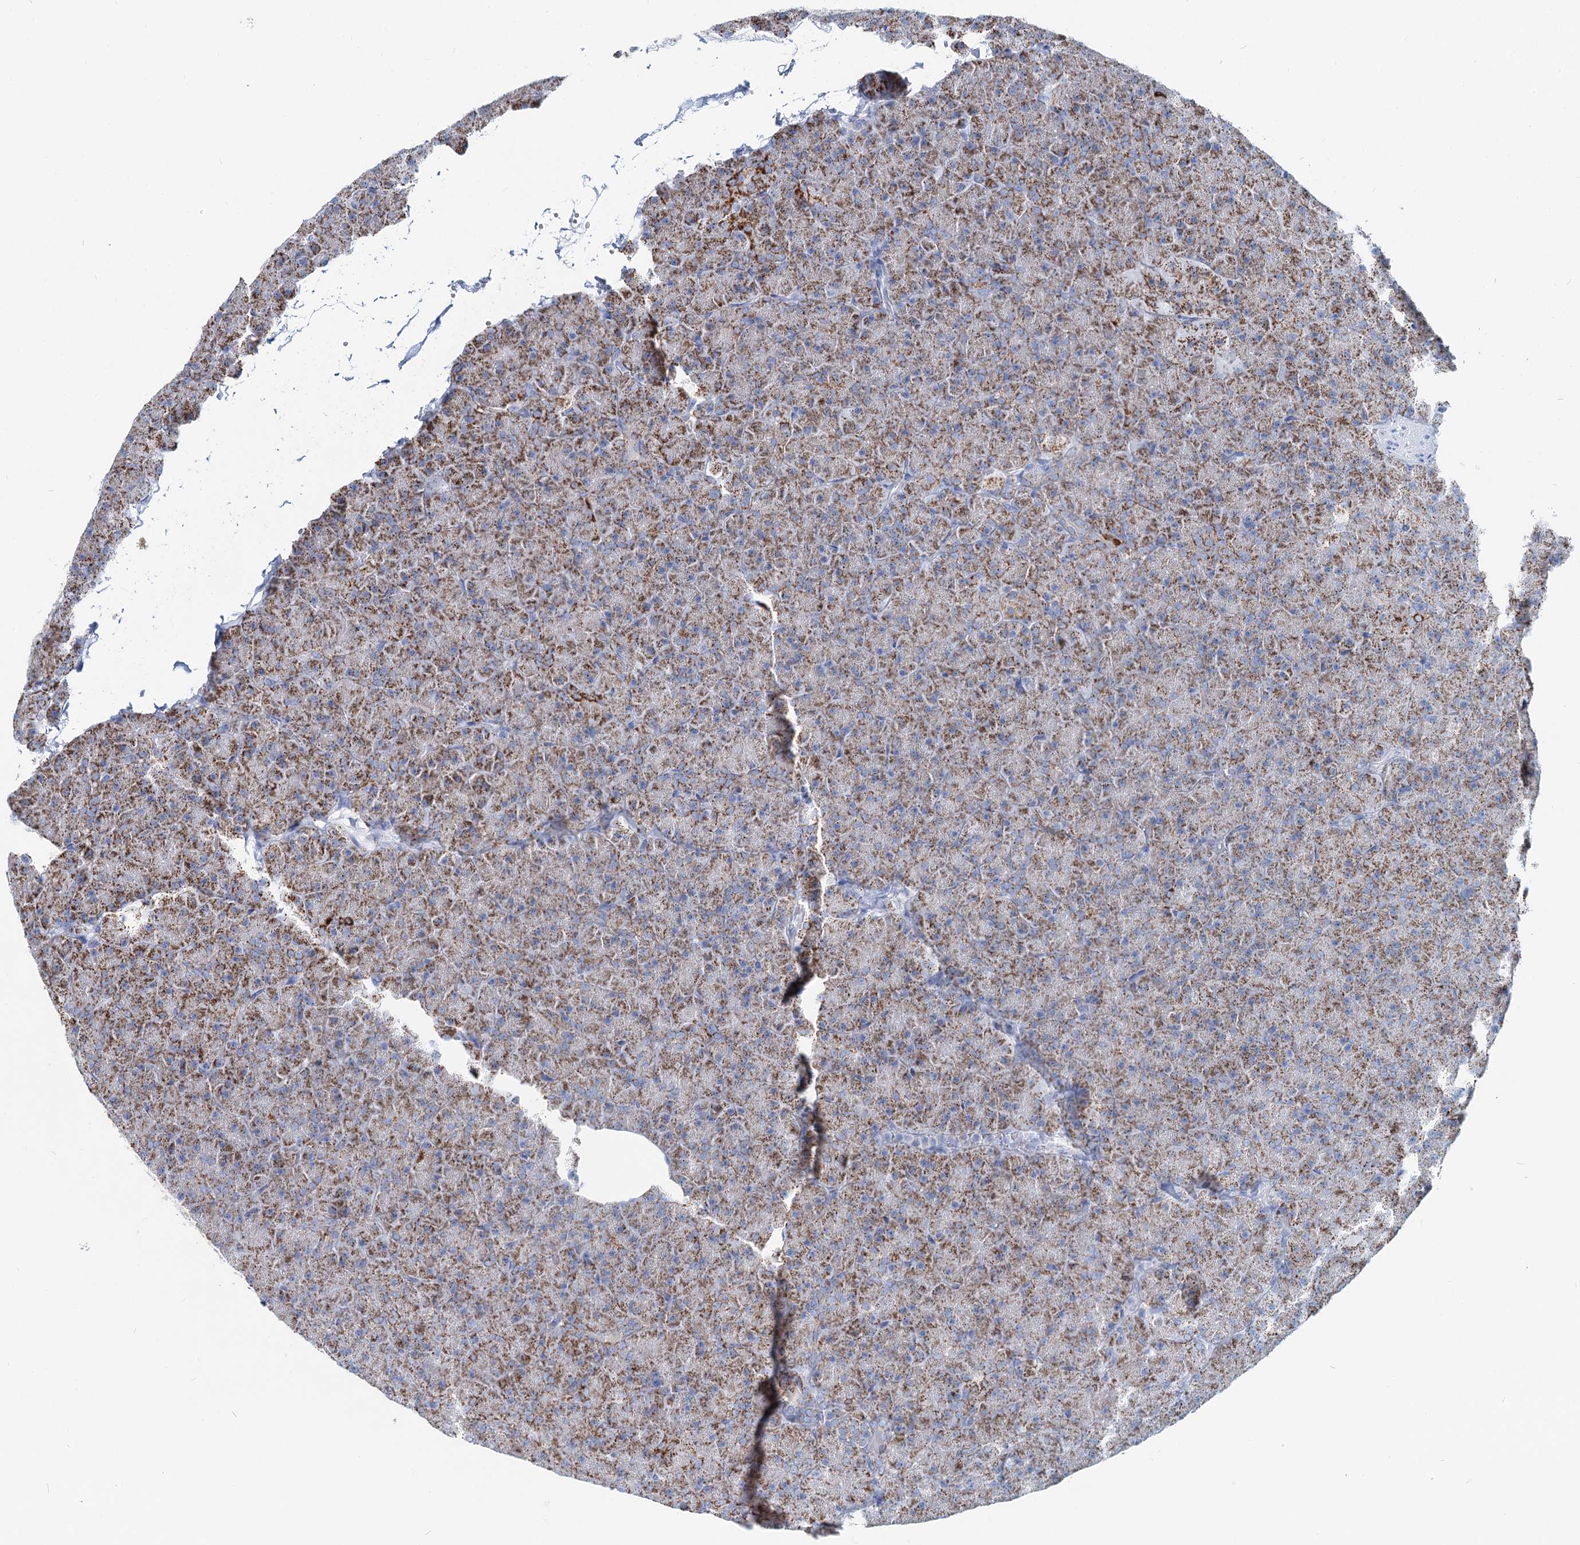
{"staining": {"intensity": "strong", "quantity": "25%-75%", "location": "cytoplasmic/membranous"}, "tissue": "pancreas", "cell_type": "Exocrine glandular cells", "image_type": "normal", "snomed": [{"axis": "morphology", "description": "Normal tissue, NOS"}, {"axis": "topography", "description": "Pancreas"}], "caption": "A brown stain highlights strong cytoplasmic/membranous positivity of a protein in exocrine glandular cells of unremarkable human pancreas. Using DAB (3,3'-diaminobenzidine) (brown) and hematoxylin (blue) stains, captured at high magnification using brightfield microscopy.", "gene": "MCCC2", "patient": {"sex": "male", "age": 36}}